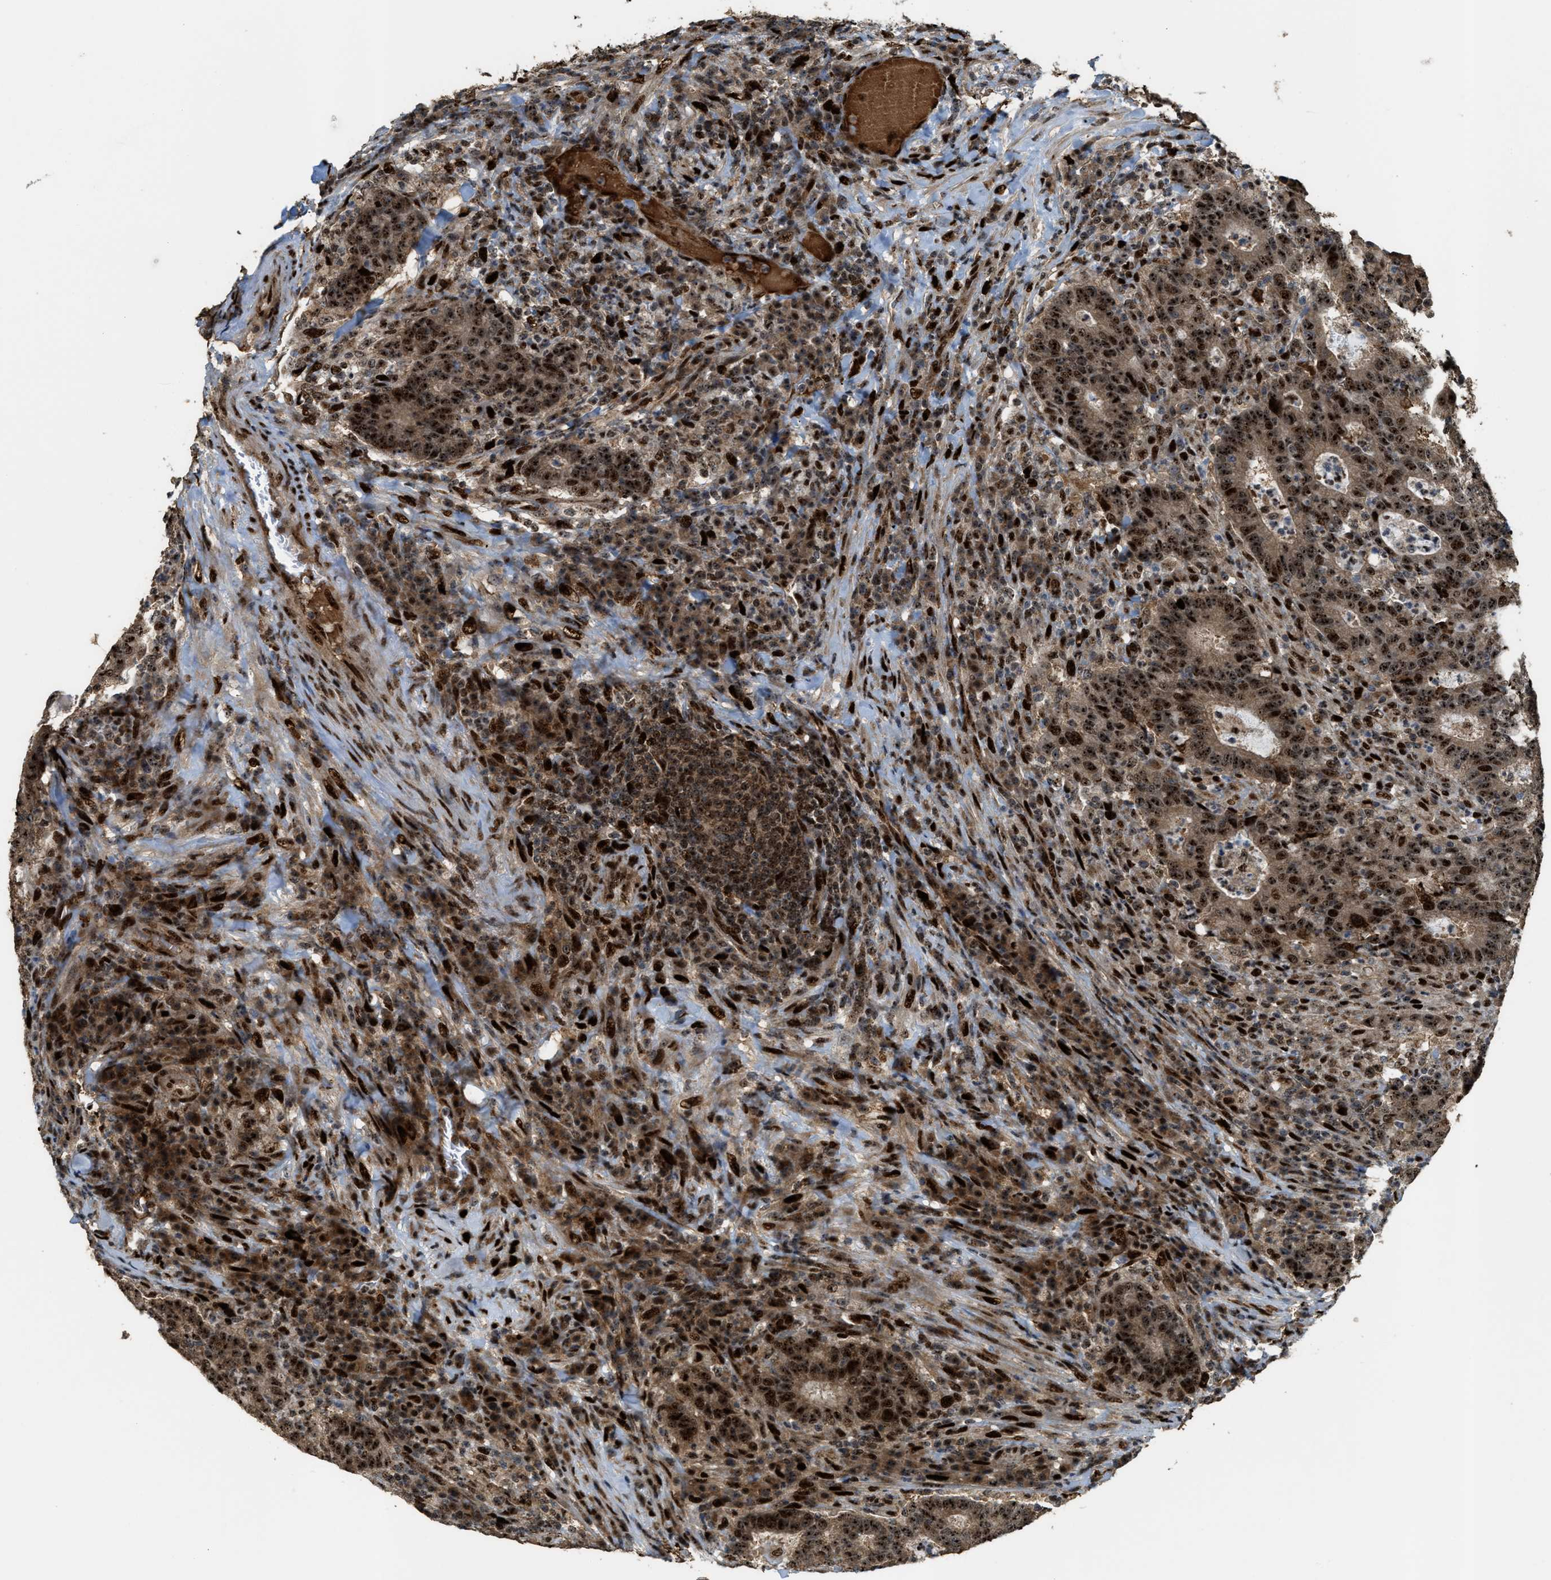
{"staining": {"intensity": "strong", "quantity": ">75%", "location": "cytoplasmic/membranous,nuclear"}, "tissue": "colorectal cancer", "cell_type": "Tumor cells", "image_type": "cancer", "snomed": [{"axis": "morphology", "description": "Adenocarcinoma, NOS"}, {"axis": "topography", "description": "Colon"}], "caption": "DAB immunohistochemical staining of human colorectal cancer (adenocarcinoma) shows strong cytoplasmic/membranous and nuclear protein staining in approximately >75% of tumor cells.", "gene": "ZNF687", "patient": {"sex": "female", "age": 75}}